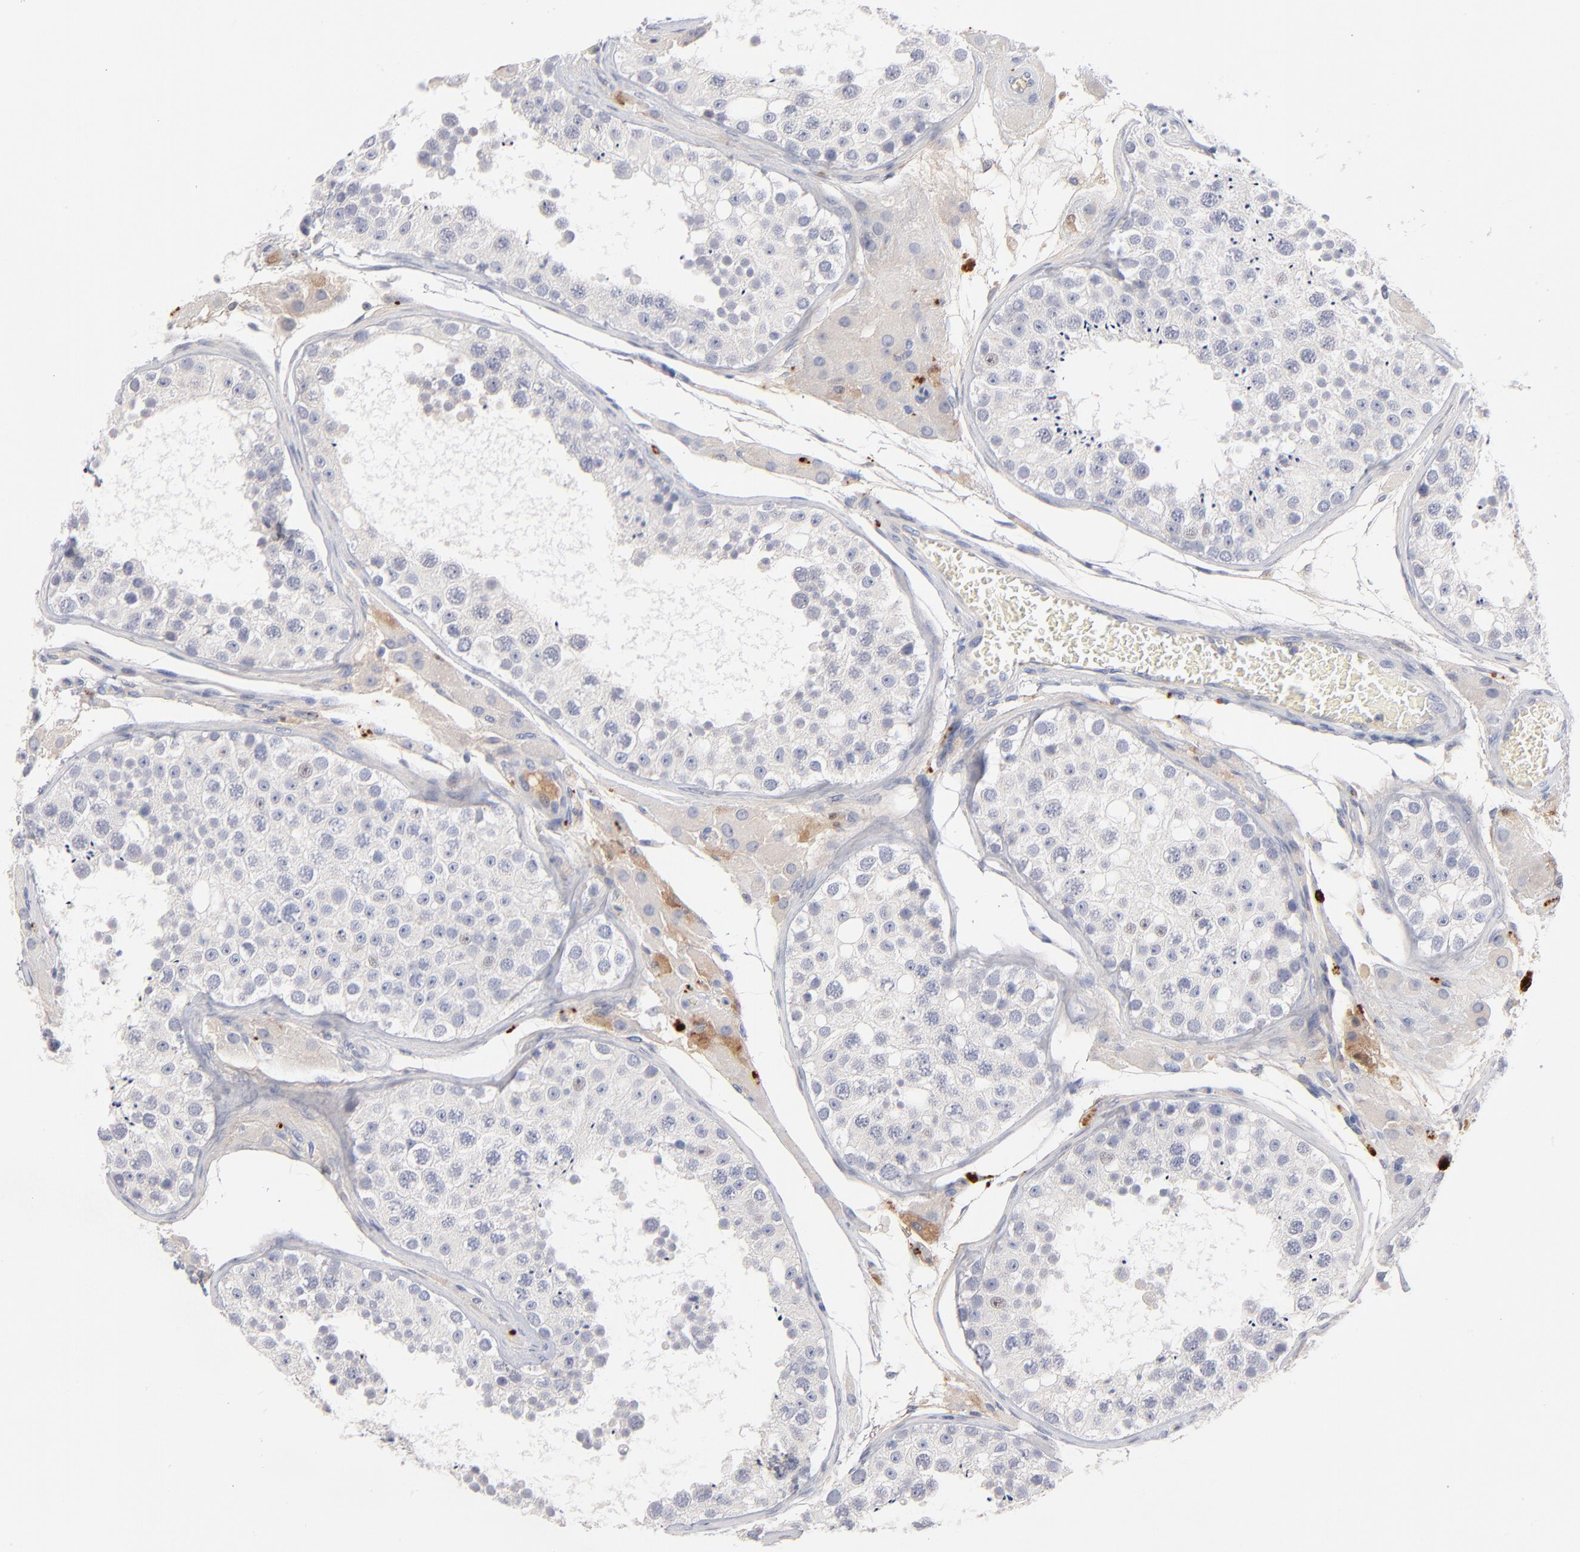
{"staining": {"intensity": "negative", "quantity": "none", "location": "none"}, "tissue": "testis", "cell_type": "Cells in seminiferous ducts", "image_type": "normal", "snomed": [{"axis": "morphology", "description": "Normal tissue, NOS"}, {"axis": "topography", "description": "Testis"}], "caption": "The immunohistochemistry (IHC) photomicrograph has no significant staining in cells in seminiferous ducts of testis.", "gene": "F12", "patient": {"sex": "male", "age": 26}}